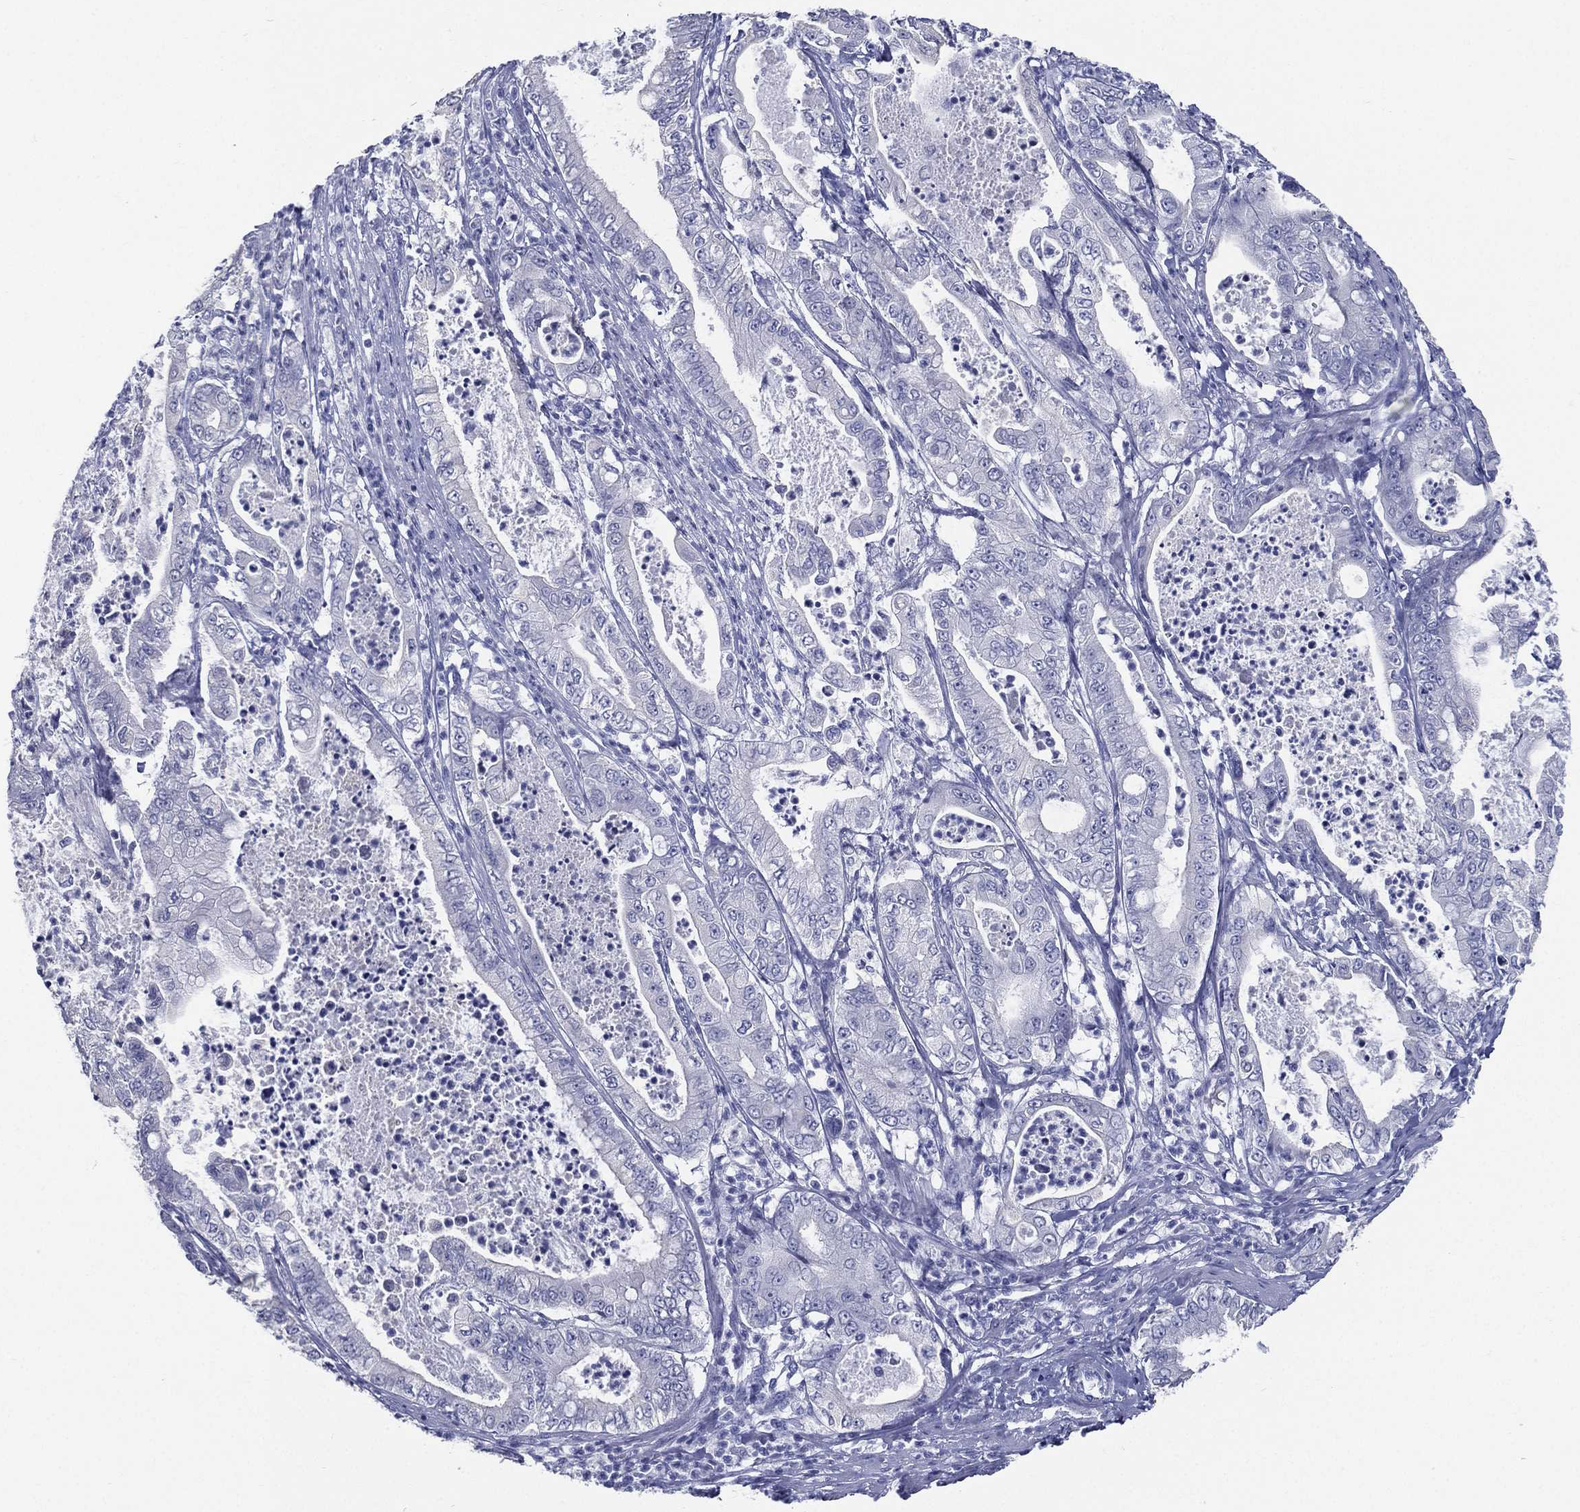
{"staining": {"intensity": "negative", "quantity": "none", "location": "none"}, "tissue": "pancreatic cancer", "cell_type": "Tumor cells", "image_type": "cancer", "snomed": [{"axis": "morphology", "description": "Adenocarcinoma, NOS"}, {"axis": "topography", "description": "Pancreas"}], "caption": "Protein analysis of adenocarcinoma (pancreatic) displays no significant expression in tumor cells.", "gene": "RSPH4A", "patient": {"sex": "male", "age": 71}}